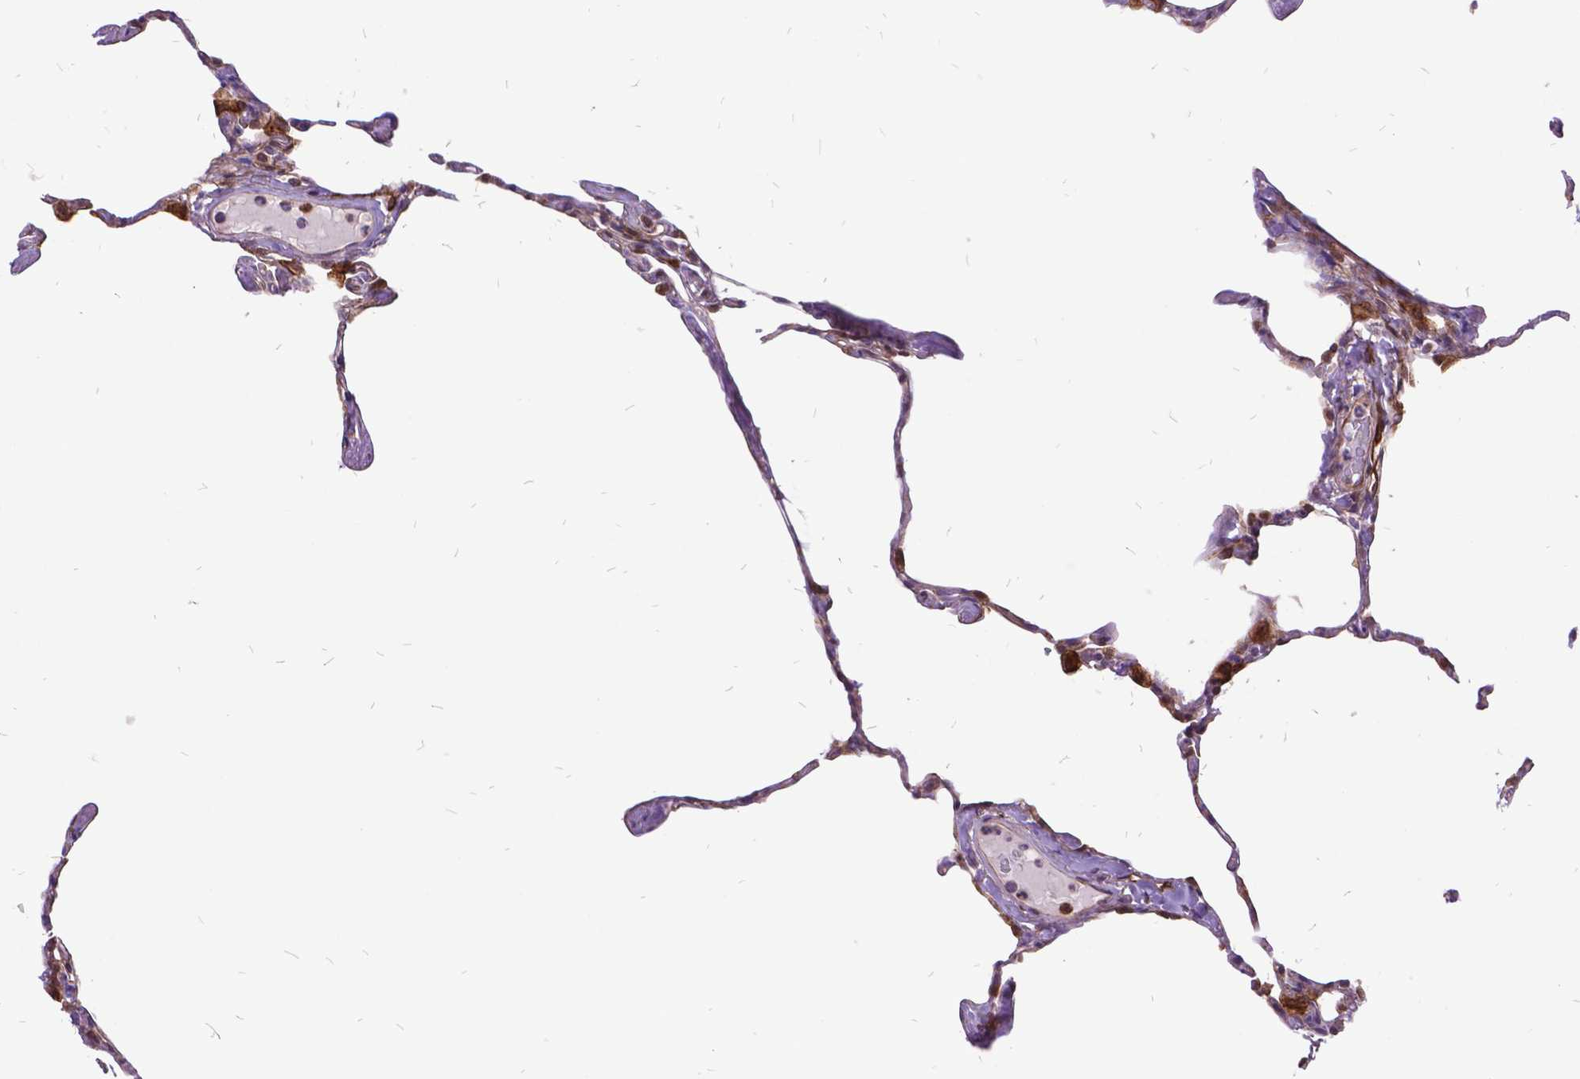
{"staining": {"intensity": "moderate", "quantity": "25%-75%", "location": "cytoplasmic/membranous"}, "tissue": "lung", "cell_type": "Alveolar cells", "image_type": "normal", "snomed": [{"axis": "morphology", "description": "Normal tissue, NOS"}, {"axis": "topography", "description": "Lung"}], "caption": "Lung stained with immunohistochemistry reveals moderate cytoplasmic/membranous expression in approximately 25%-75% of alveolar cells.", "gene": "GRB7", "patient": {"sex": "male", "age": 65}}